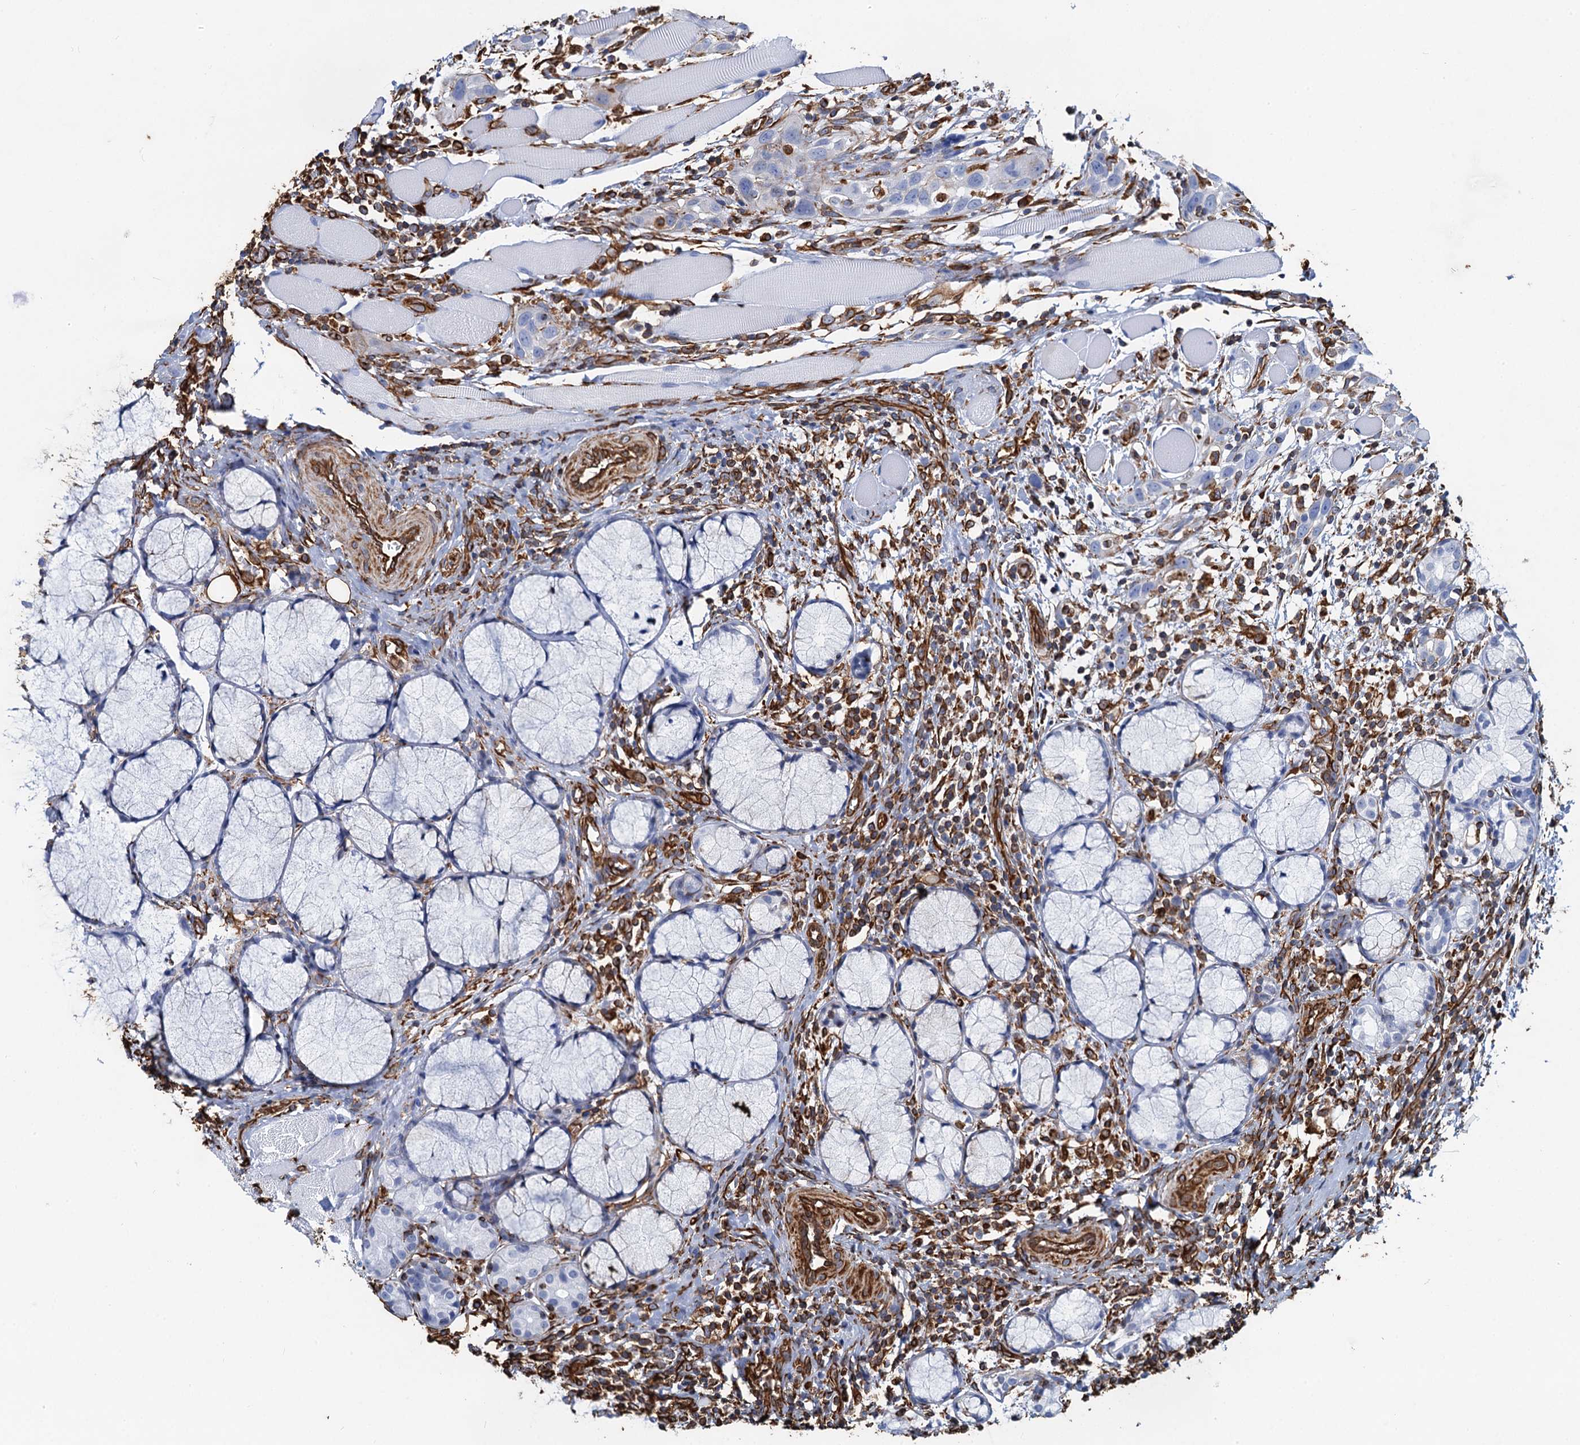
{"staining": {"intensity": "negative", "quantity": "none", "location": "none"}, "tissue": "head and neck cancer", "cell_type": "Tumor cells", "image_type": "cancer", "snomed": [{"axis": "morphology", "description": "Squamous cell carcinoma, NOS"}, {"axis": "topography", "description": "Oral tissue"}, {"axis": "topography", "description": "Head-Neck"}], "caption": "Tumor cells are negative for protein expression in human head and neck squamous cell carcinoma.", "gene": "PGM2", "patient": {"sex": "female", "age": 50}}